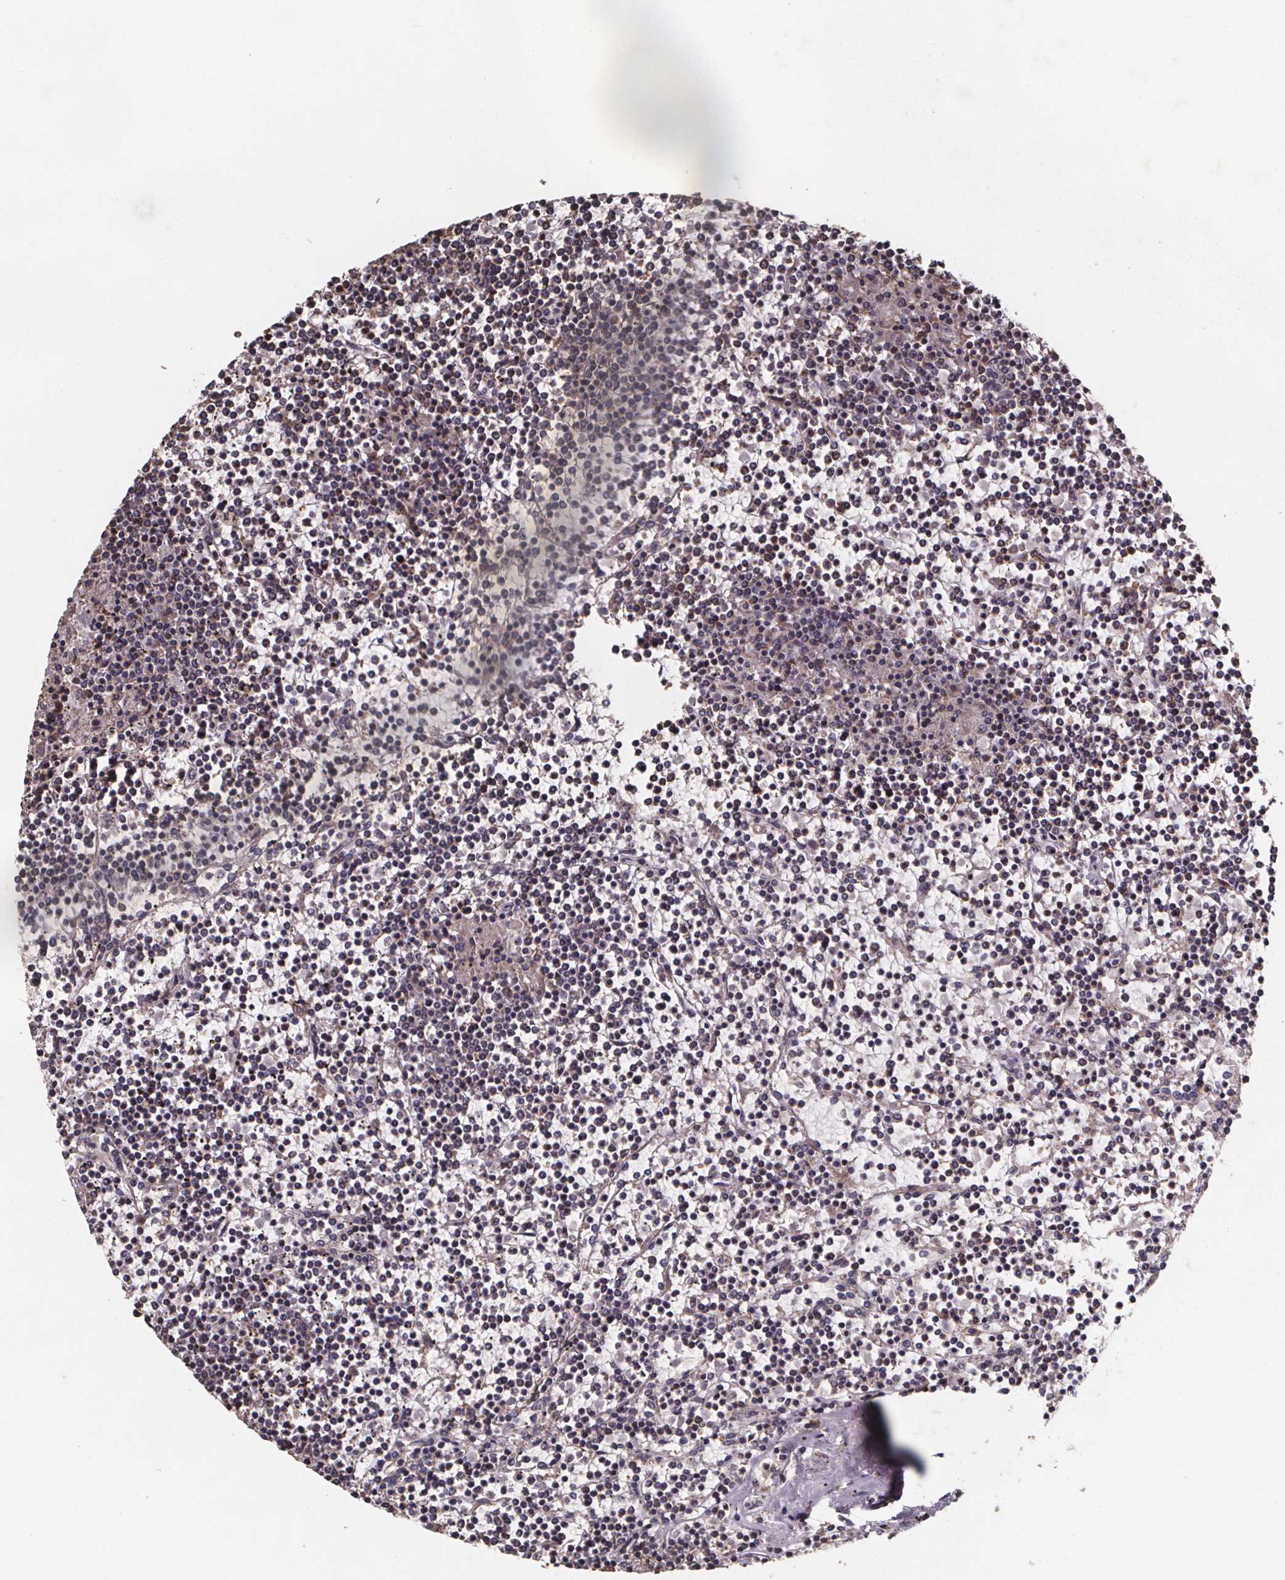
{"staining": {"intensity": "weak", "quantity": "<25%", "location": "cytoplasmic/membranous"}, "tissue": "lymphoma", "cell_type": "Tumor cells", "image_type": "cancer", "snomed": [{"axis": "morphology", "description": "Malignant lymphoma, non-Hodgkin's type, Low grade"}, {"axis": "topography", "description": "Spleen"}], "caption": "The micrograph demonstrates no significant positivity in tumor cells of malignant lymphoma, non-Hodgkin's type (low-grade).", "gene": "SLC35D2", "patient": {"sex": "female", "age": 19}}